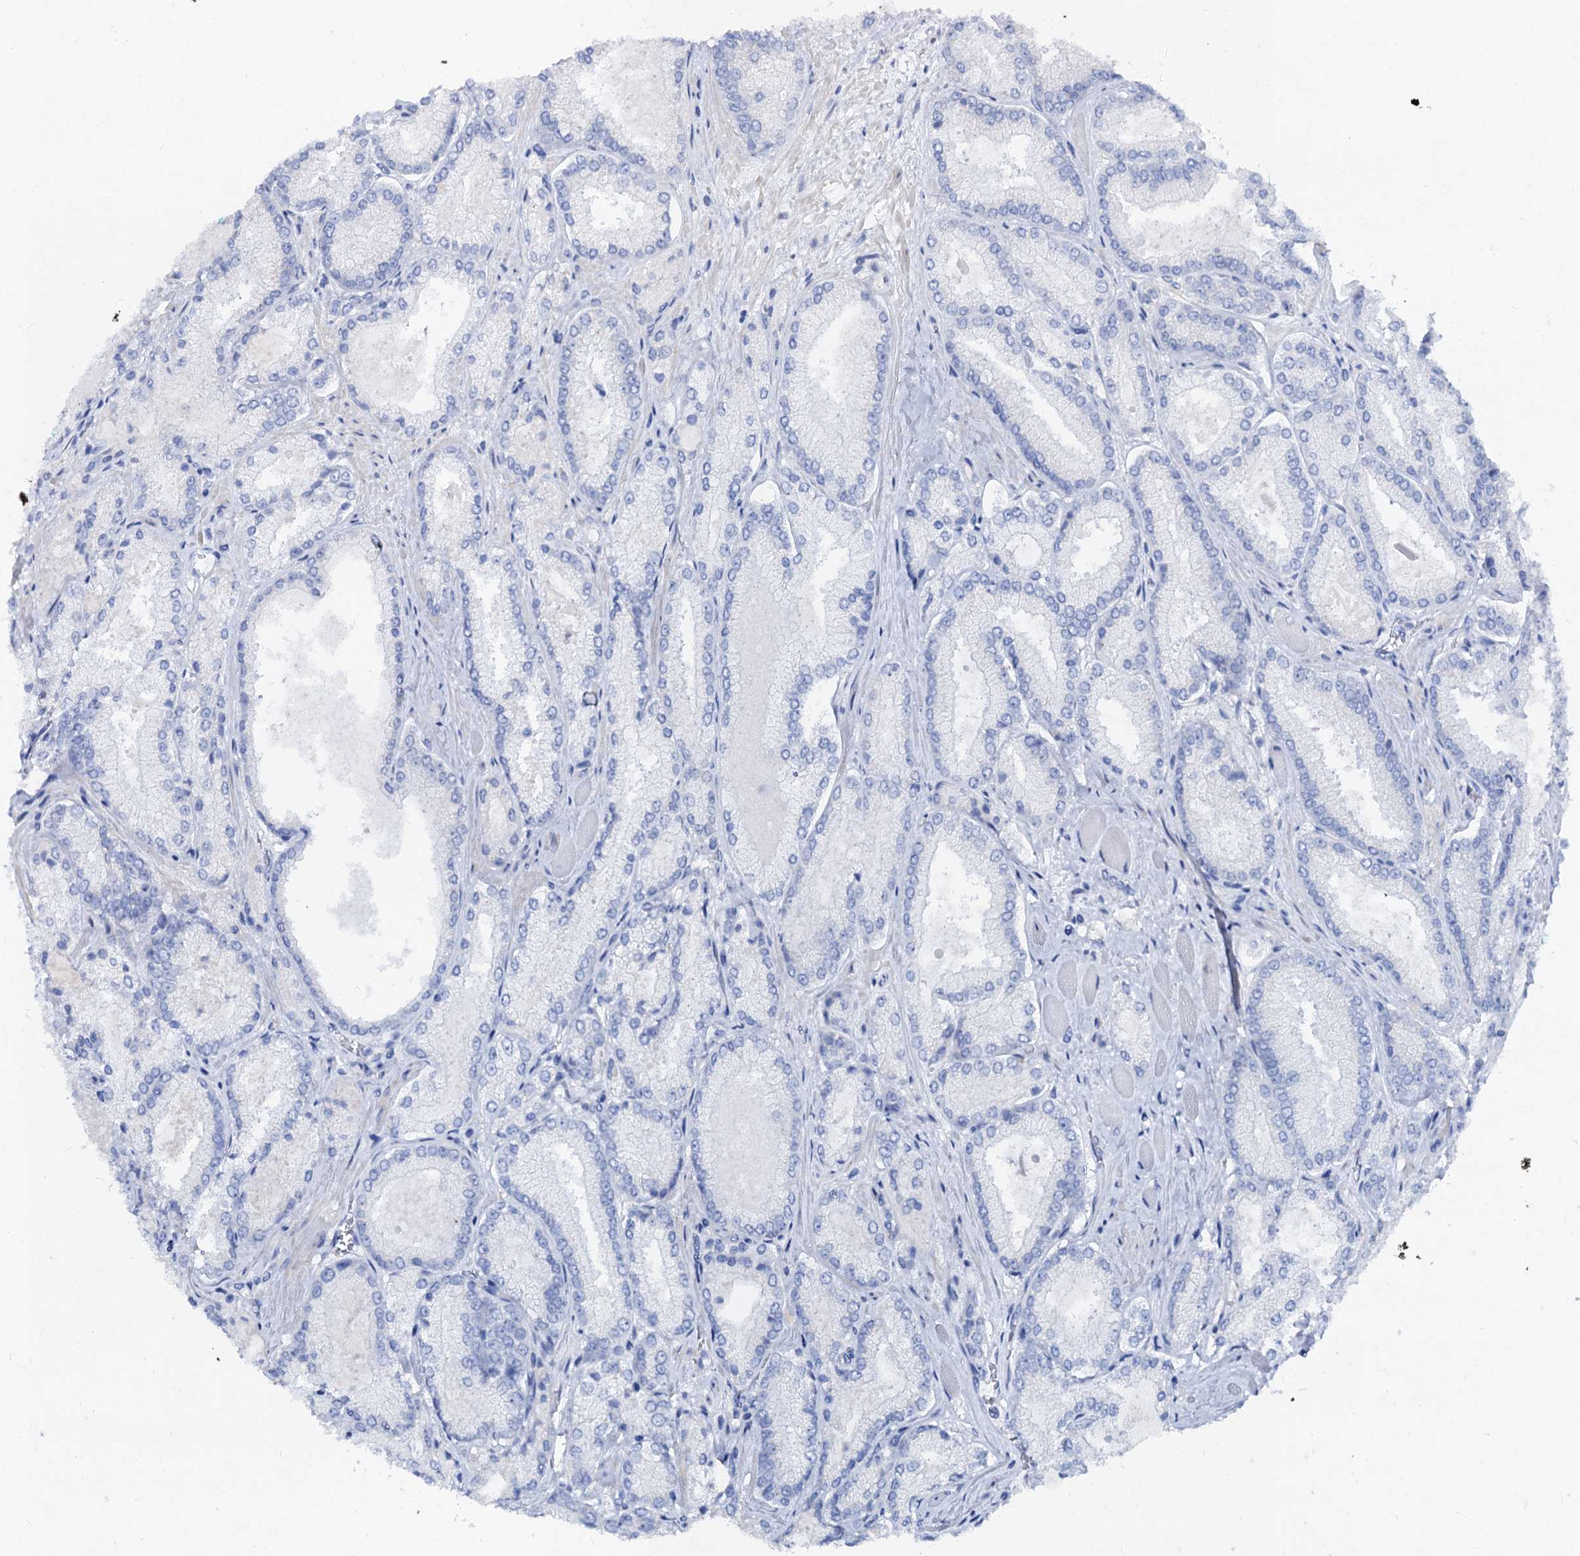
{"staining": {"intensity": "negative", "quantity": "none", "location": "none"}, "tissue": "prostate cancer", "cell_type": "Tumor cells", "image_type": "cancer", "snomed": [{"axis": "morphology", "description": "Adenocarcinoma, Low grade"}, {"axis": "topography", "description": "Prostate"}], "caption": "Immunohistochemistry histopathology image of human prostate cancer stained for a protein (brown), which demonstrates no staining in tumor cells. (DAB (3,3'-diaminobenzidine) immunohistochemistry (IHC), high magnification).", "gene": "RBP3", "patient": {"sex": "male", "age": 74}}